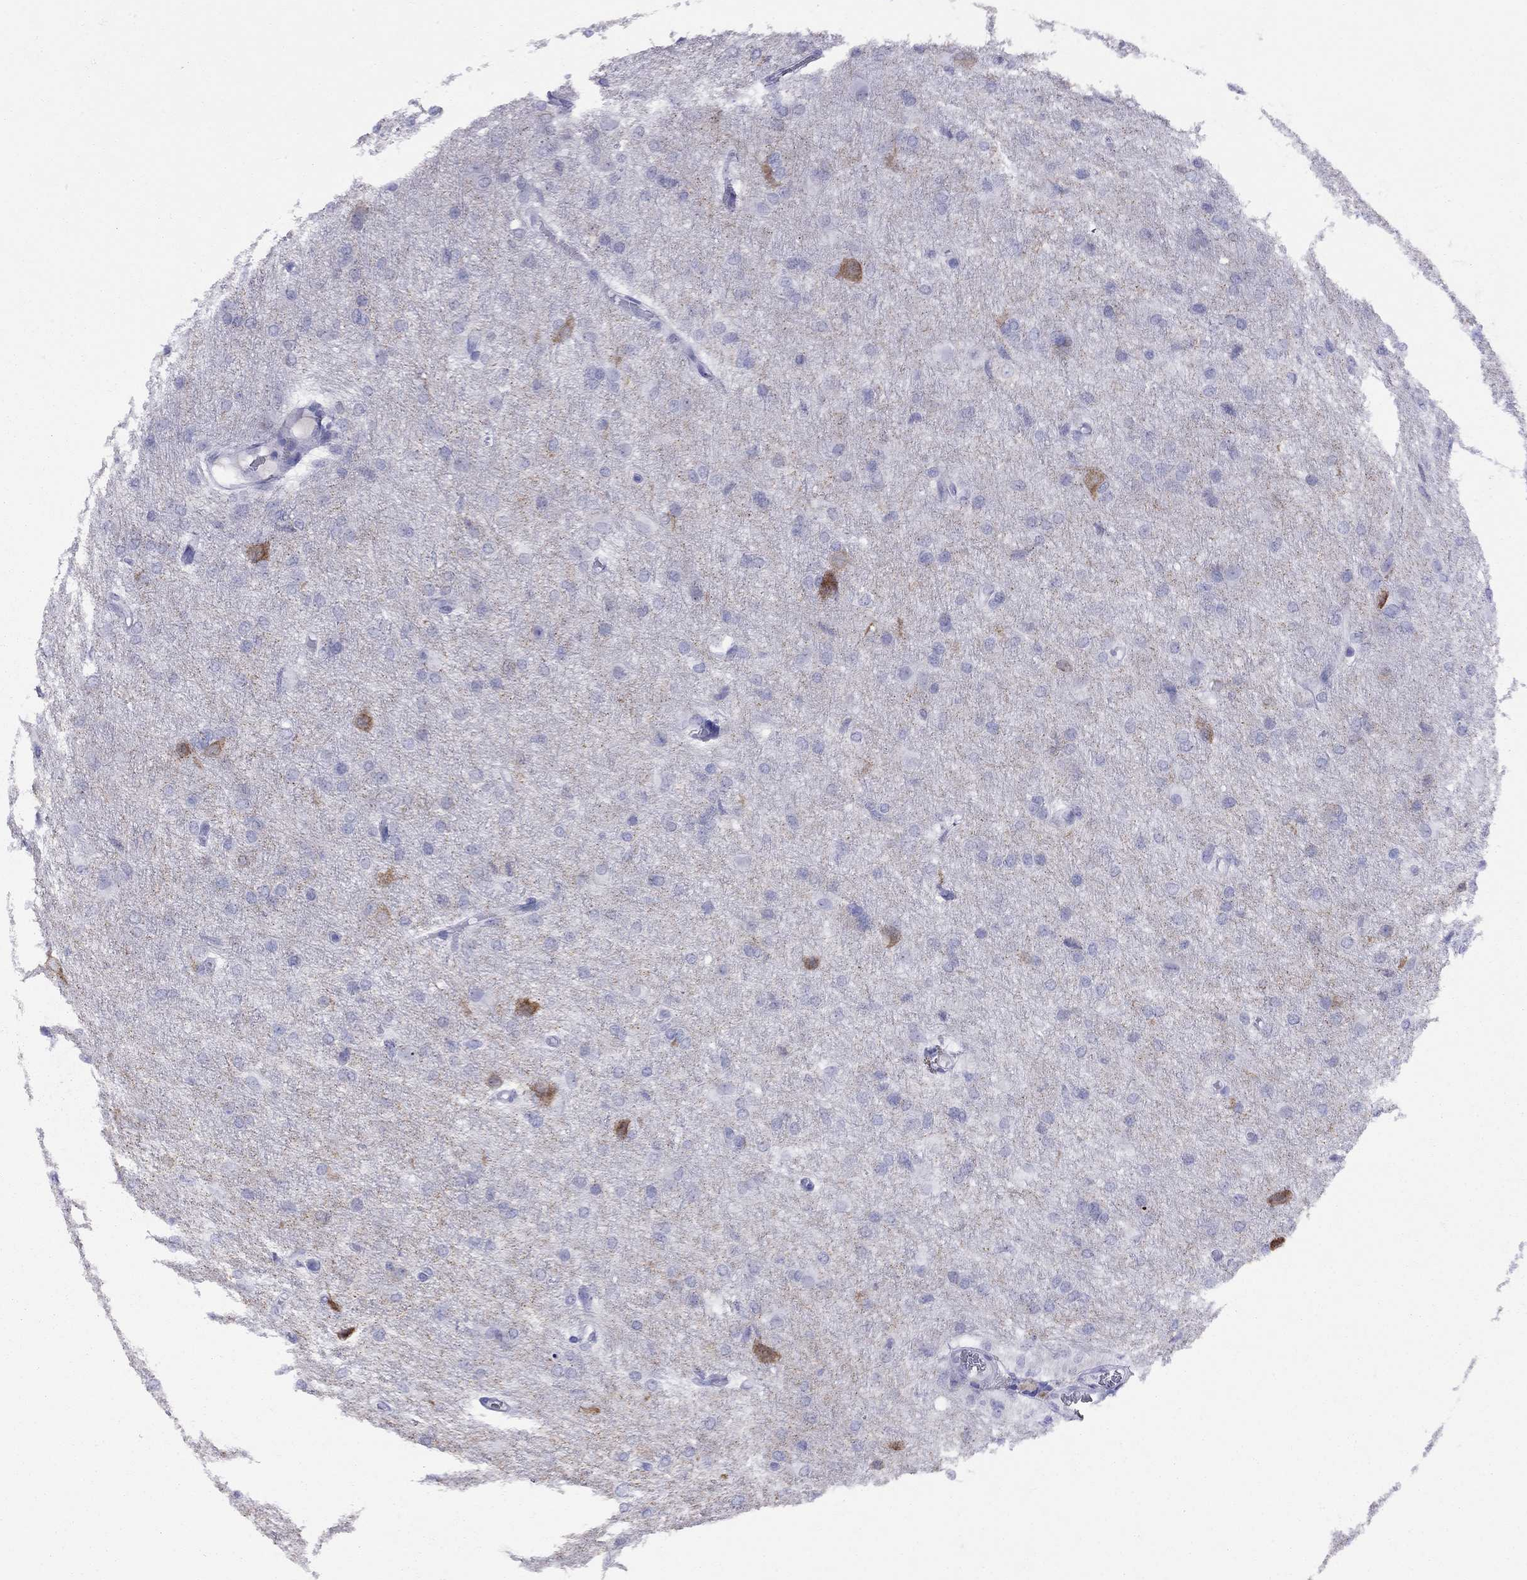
{"staining": {"intensity": "negative", "quantity": "none", "location": "none"}, "tissue": "glioma", "cell_type": "Tumor cells", "image_type": "cancer", "snomed": [{"axis": "morphology", "description": "Glioma, malignant, High grade"}, {"axis": "topography", "description": "Brain"}], "caption": "Immunohistochemistry of glioma displays no positivity in tumor cells. (Immunohistochemistry, brightfield microscopy, high magnification).", "gene": "GRIA2", "patient": {"sex": "male", "age": 68}}